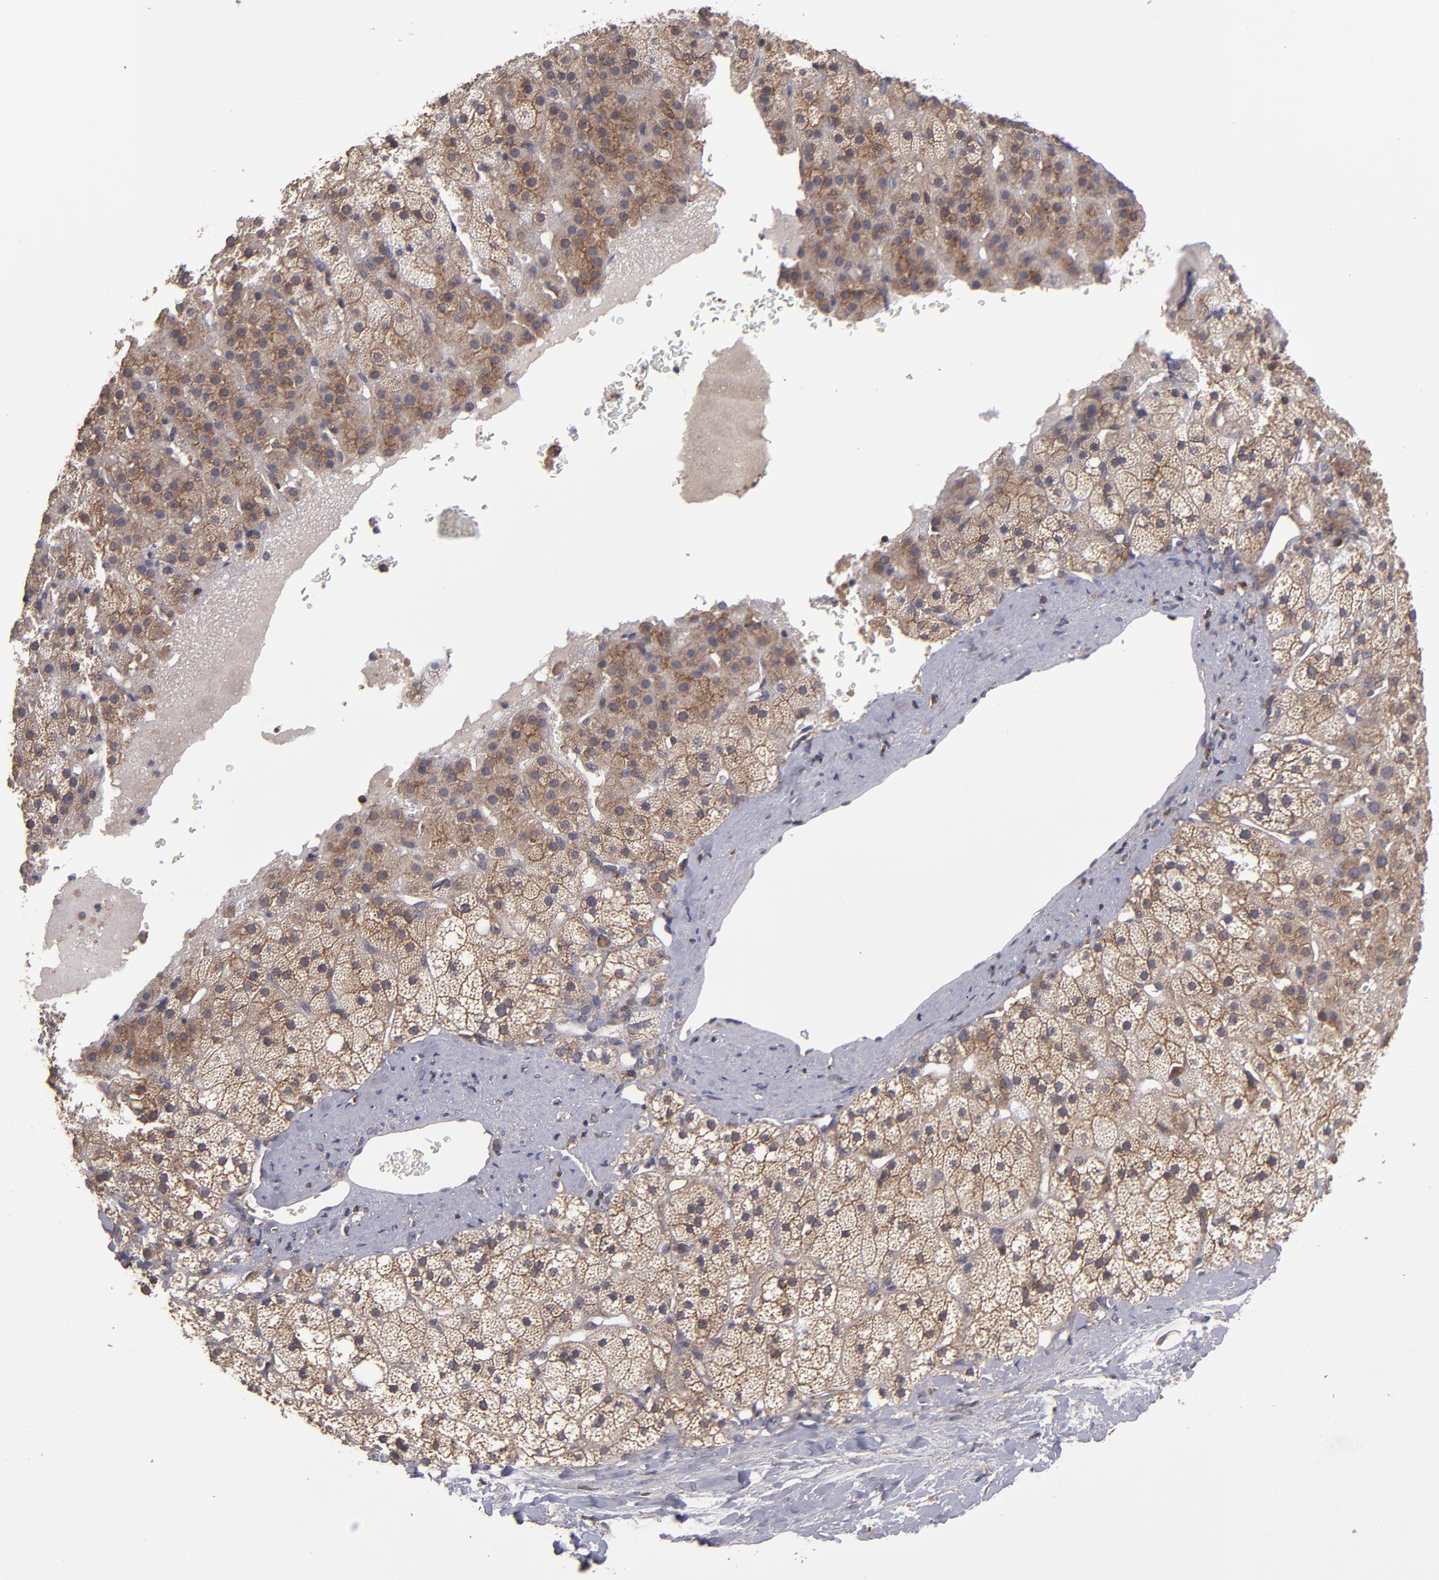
{"staining": {"intensity": "moderate", "quantity": ">75%", "location": "cytoplasmic/membranous"}, "tissue": "adrenal gland", "cell_type": "Glandular cells", "image_type": "normal", "snomed": [{"axis": "morphology", "description": "Normal tissue, NOS"}, {"axis": "topography", "description": "Adrenal gland"}], "caption": "Immunohistochemistry (IHC) (DAB (3,3'-diaminobenzidine)) staining of benign human adrenal gland shows moderate cytoplasmic/membranous protein expression in approximately >75% of glandular cells.", "gene": "NF2", "patient": {"sex": "male", "age": 35}}